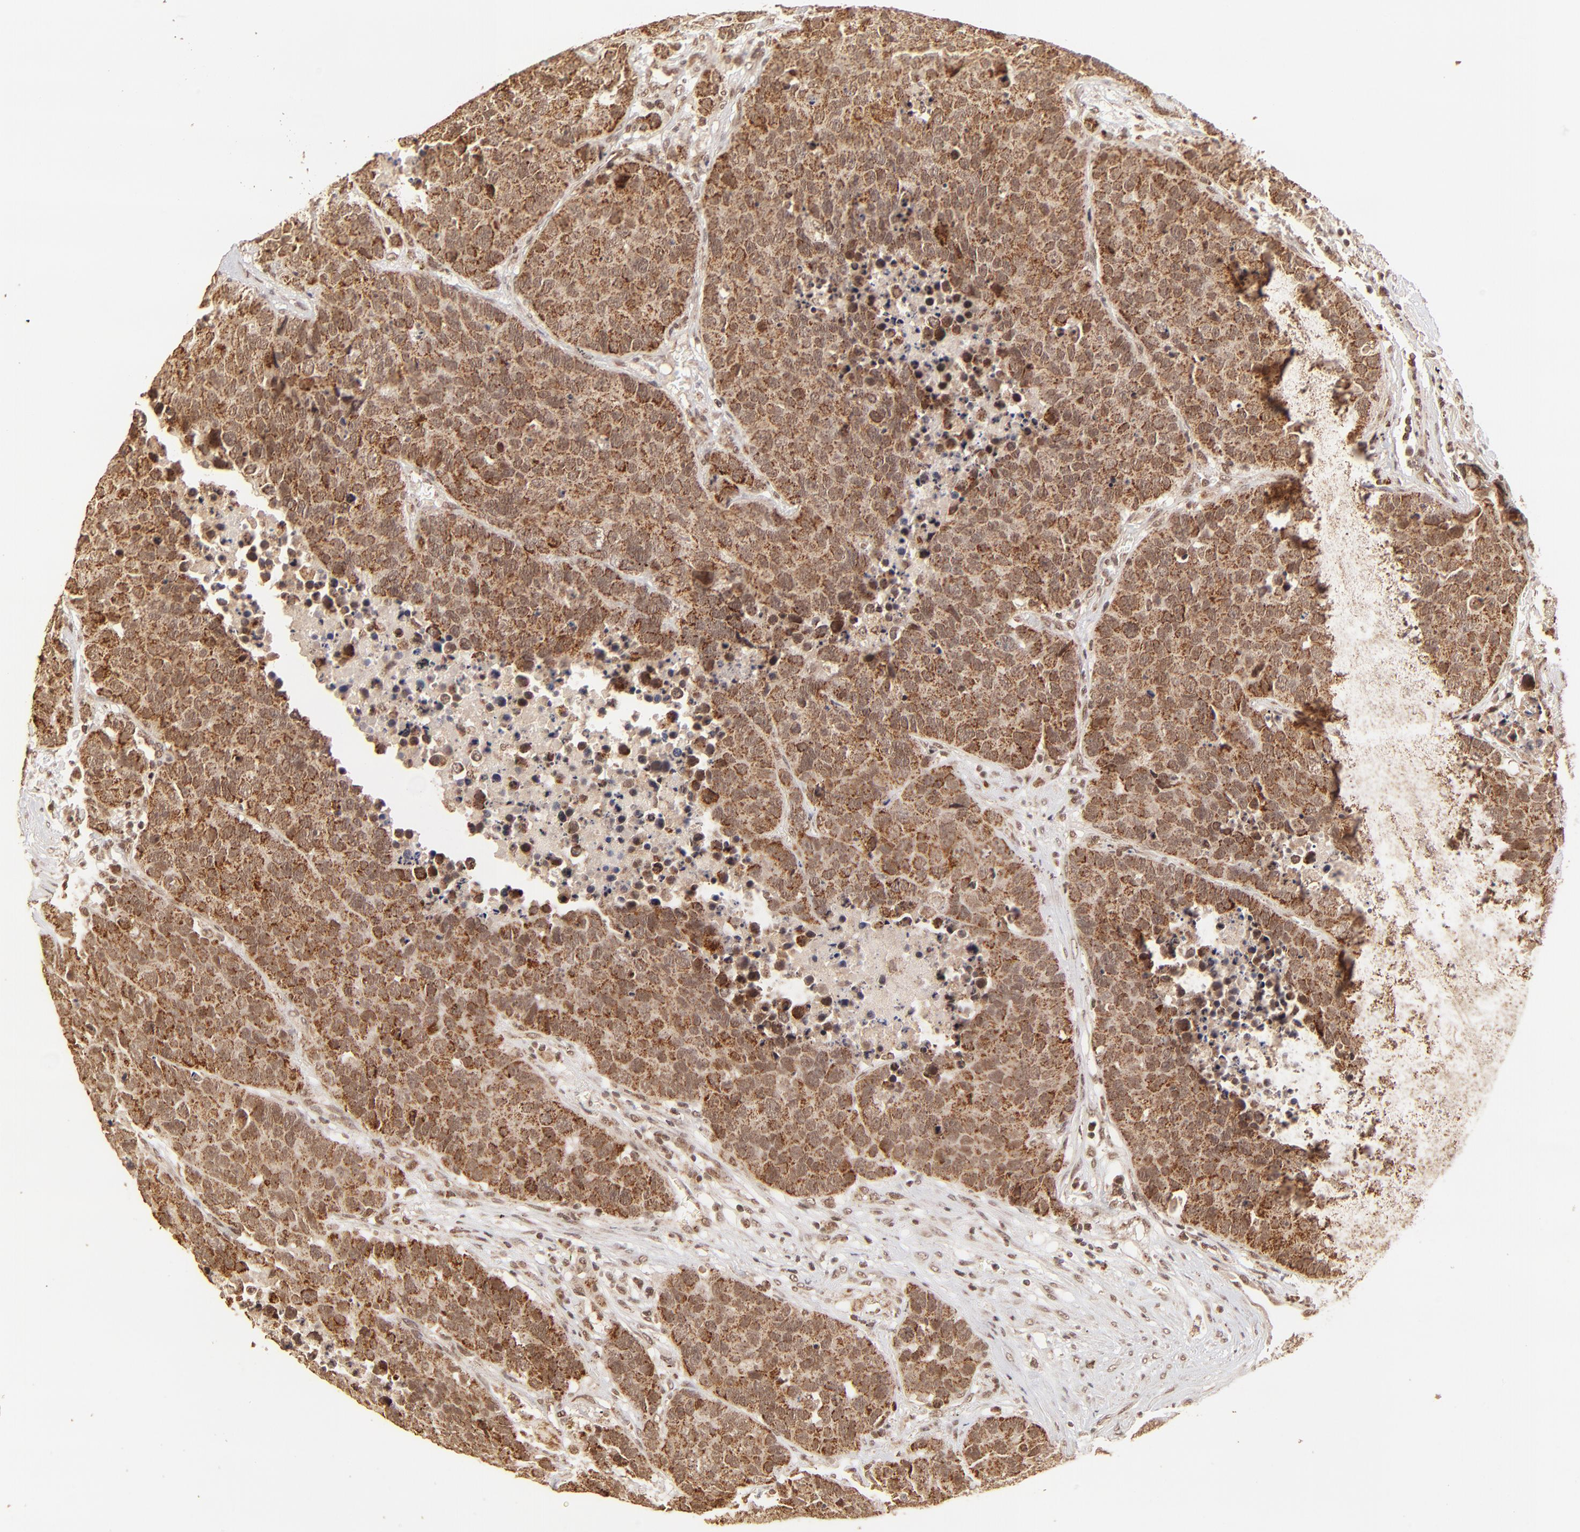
{"staining": {"intensity": "strong", "quantity": ">75%", "location": "cytoplasmic/membranous"}, "tissue": "carcinoid", "cell_type": "Tumor cells", "image_type": "cancer", "snomed": [{"axis": "morphology", "description": "Carcinoid, malignant, NOS"}, {"axis": "topography", "description": "Lung"}], "caption": "Carcinoid (malignant) stained with IHC displays strong cytoplasmic/membranous positivity in about >75% of tumor cells. (IHC, brightfield microscopy, high magnification).", "gene": "MED15", "patient": {"sex": "male", "age": 60}}